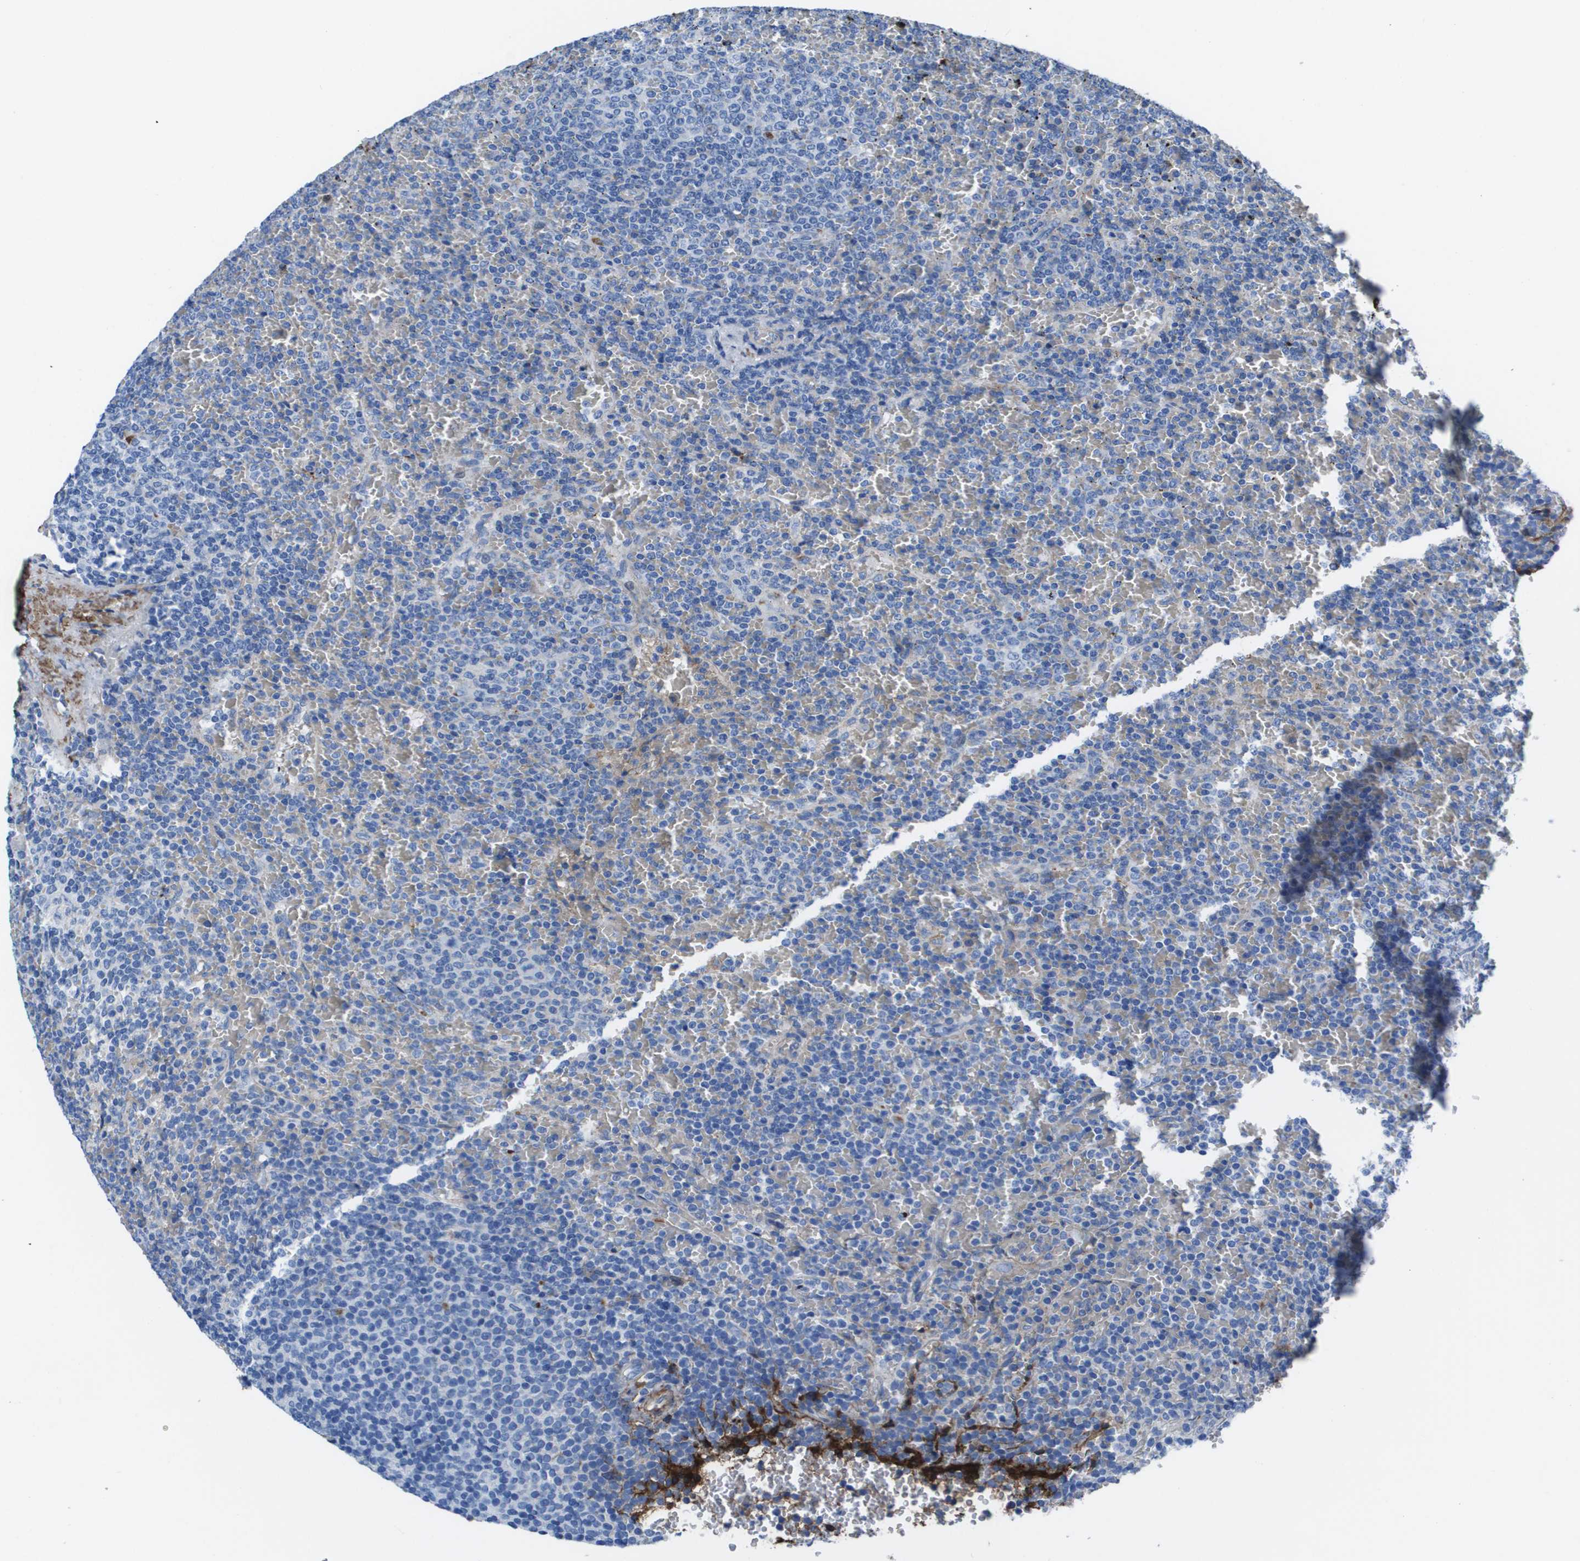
{"staining": {"intensity": "negative", "quantity": "none", "location": "none"}, "tissue": "lymphoma", "cell_type": "Tumor cells", "image_type": "cancer", "snomed": [{"axis": "morphology", "description": "Malignant lymphoma, non-Hodgkin's type, Low grade"}, {"axis": "topography", "description": "Spleen"}], "caption": "Immunohistochemistry (IHC) of human lymphoma shows no expression in tumor cells.", "gene": "VTN", "patient": {"sex": "female", "age": 77}}